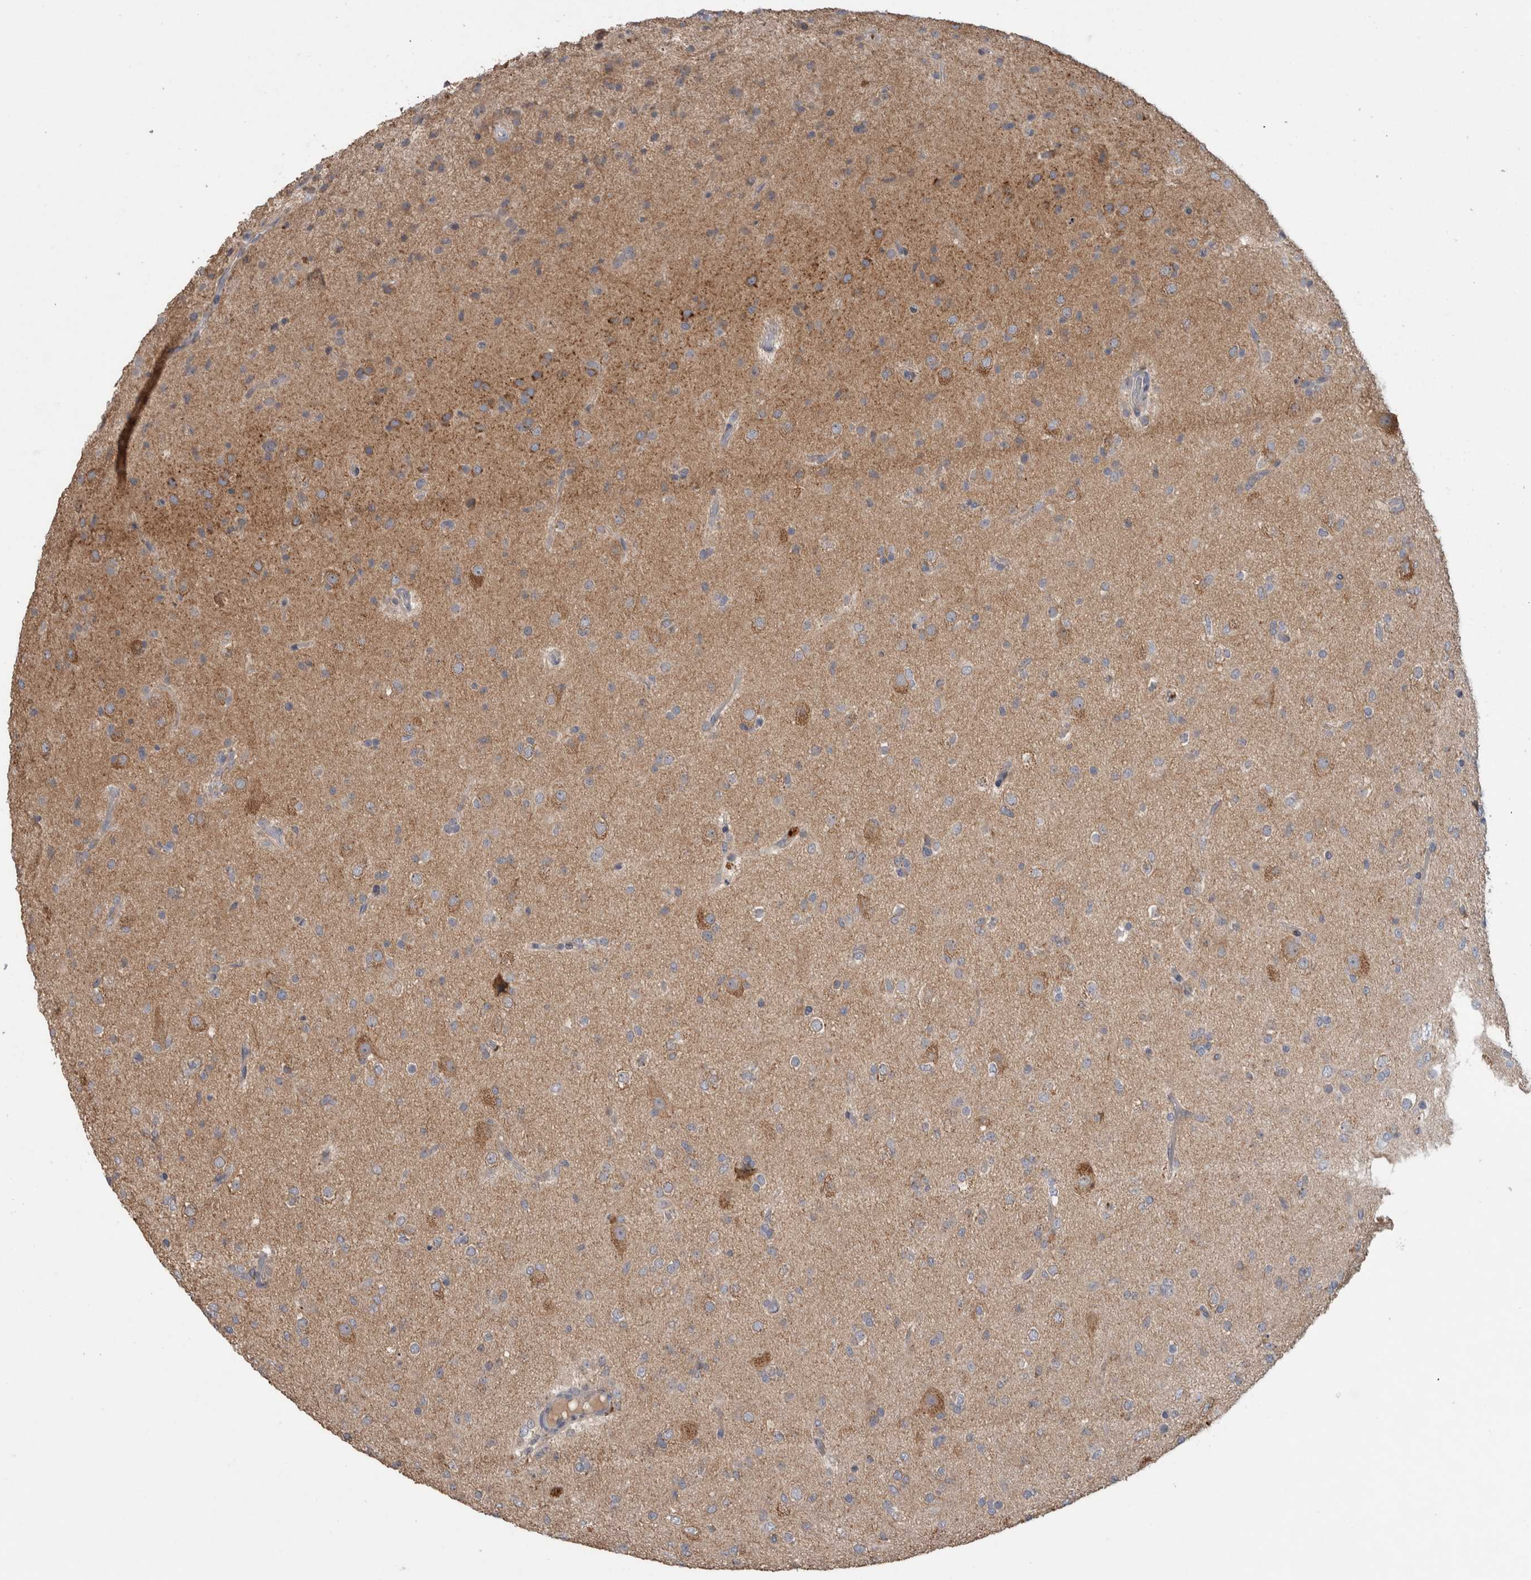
{"staining": {"intensity": "moderate", "quantity": "<25%", "location": "cytoplasmic/membranous"}, "tissue": "glioma", "cell_type": "Tumor cells", "image_type": "cancer", "snomed": [{"axis": "morphology", "description": "Glioma, malignant, Low grade"}, {"axis": "topography", "description": "Brain"}], "caption": "This micrograph exhibits IHC staining of low-grade glioma (malignant), with low moderate cytoplasmic/membranous positivity in about <25% of tumor cells.", "gene": "TARBP1", "patient": {"sex": "male", "age": 65}}